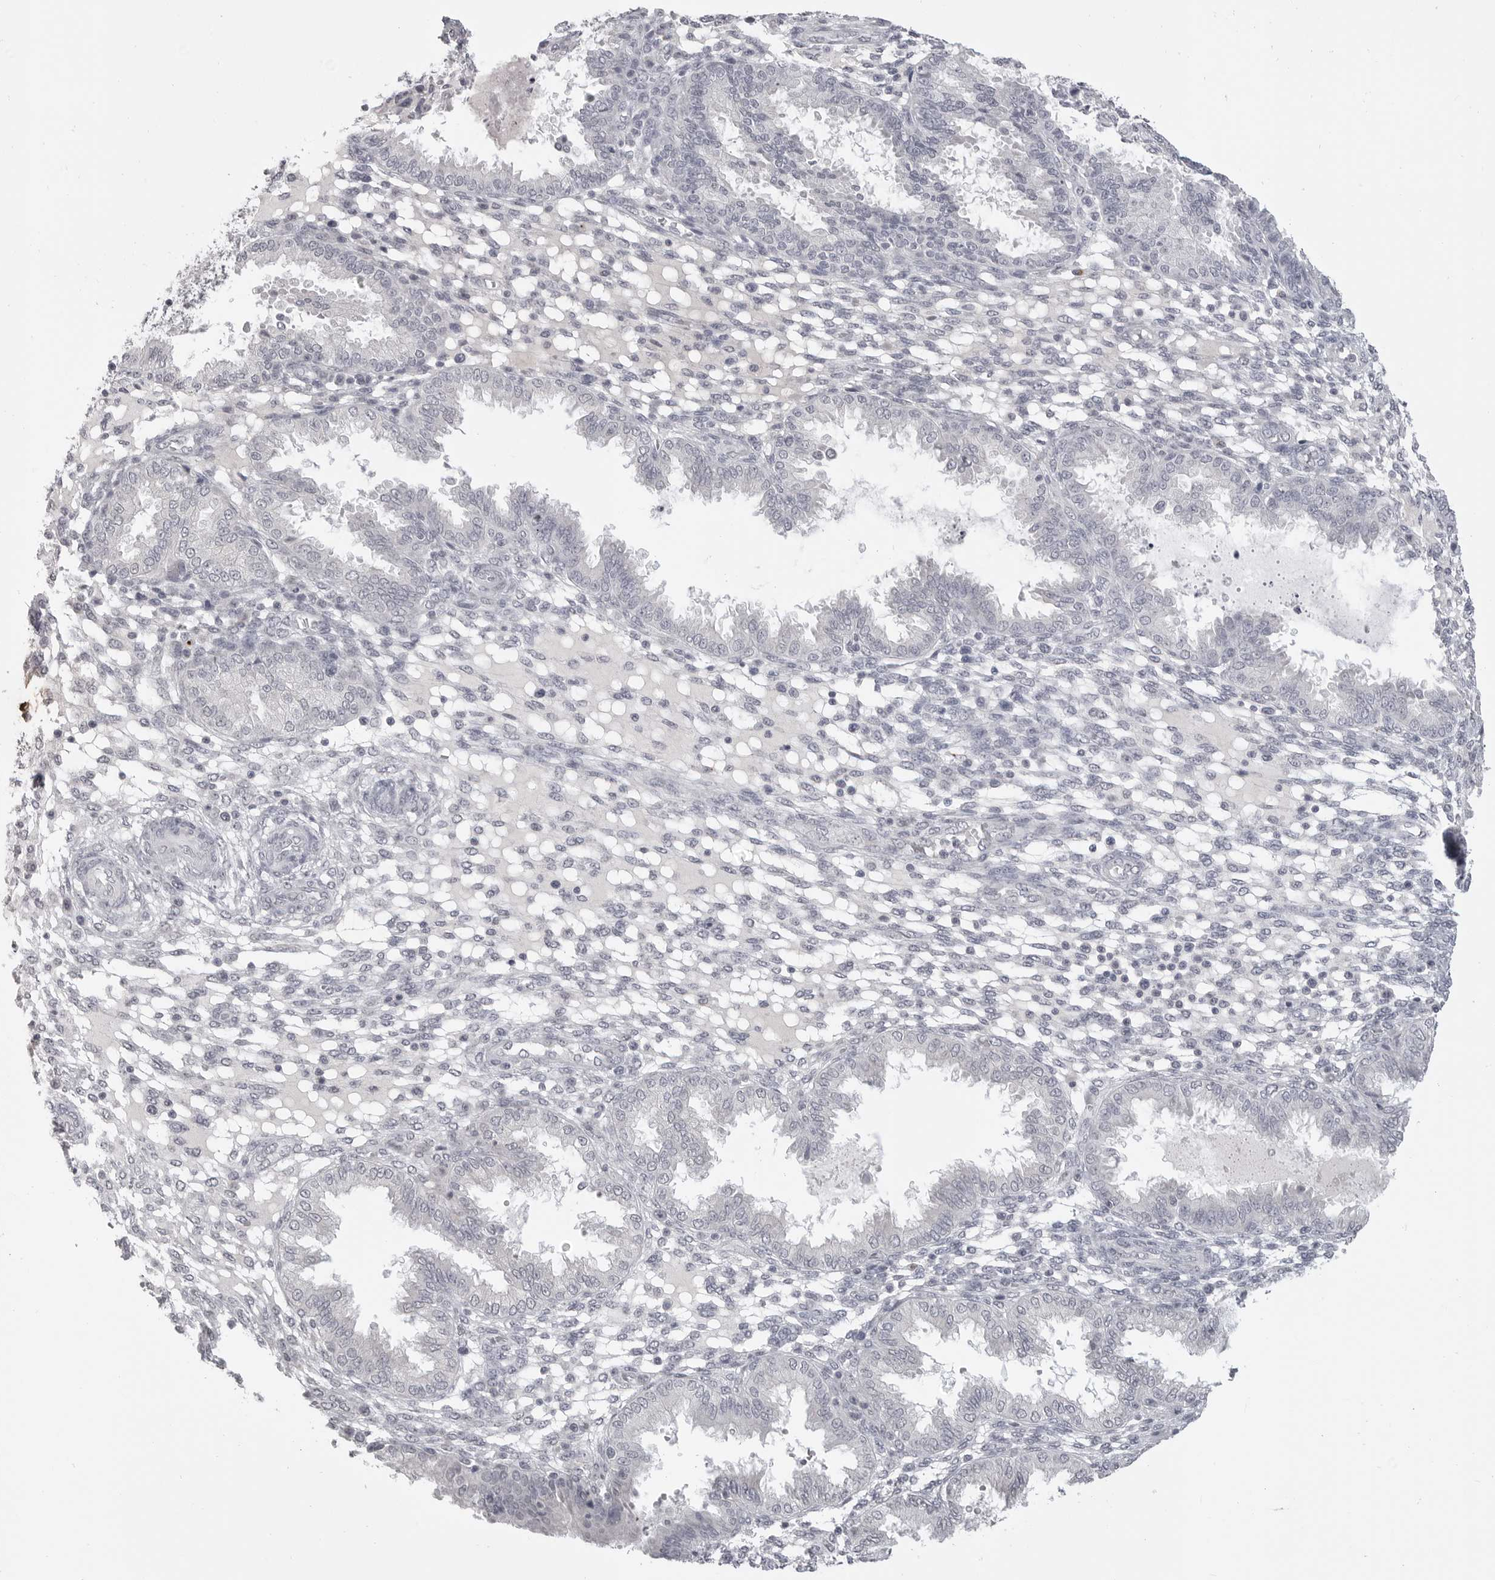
{"staining": {"intensity": "negative", "quantity": "none", "location": "none"}, "tissue": "endometrium", "cell_type": "Cells in endometrial stroma", "image_type": "normal", "snomed": [{"axis": "morphology", "description": "Normal tissue, NOS"}, {"axis": "topography", "description": "Endometrium"}], "caption": "IHC histopathology image of benign endometrium stained for a protein (brown), which demonstrates no positivity in cells in endometrial stroma. Nuclei are stained in blue.", "gene": "PRSS1", "patient": {"sex": "female", "age": 33}}